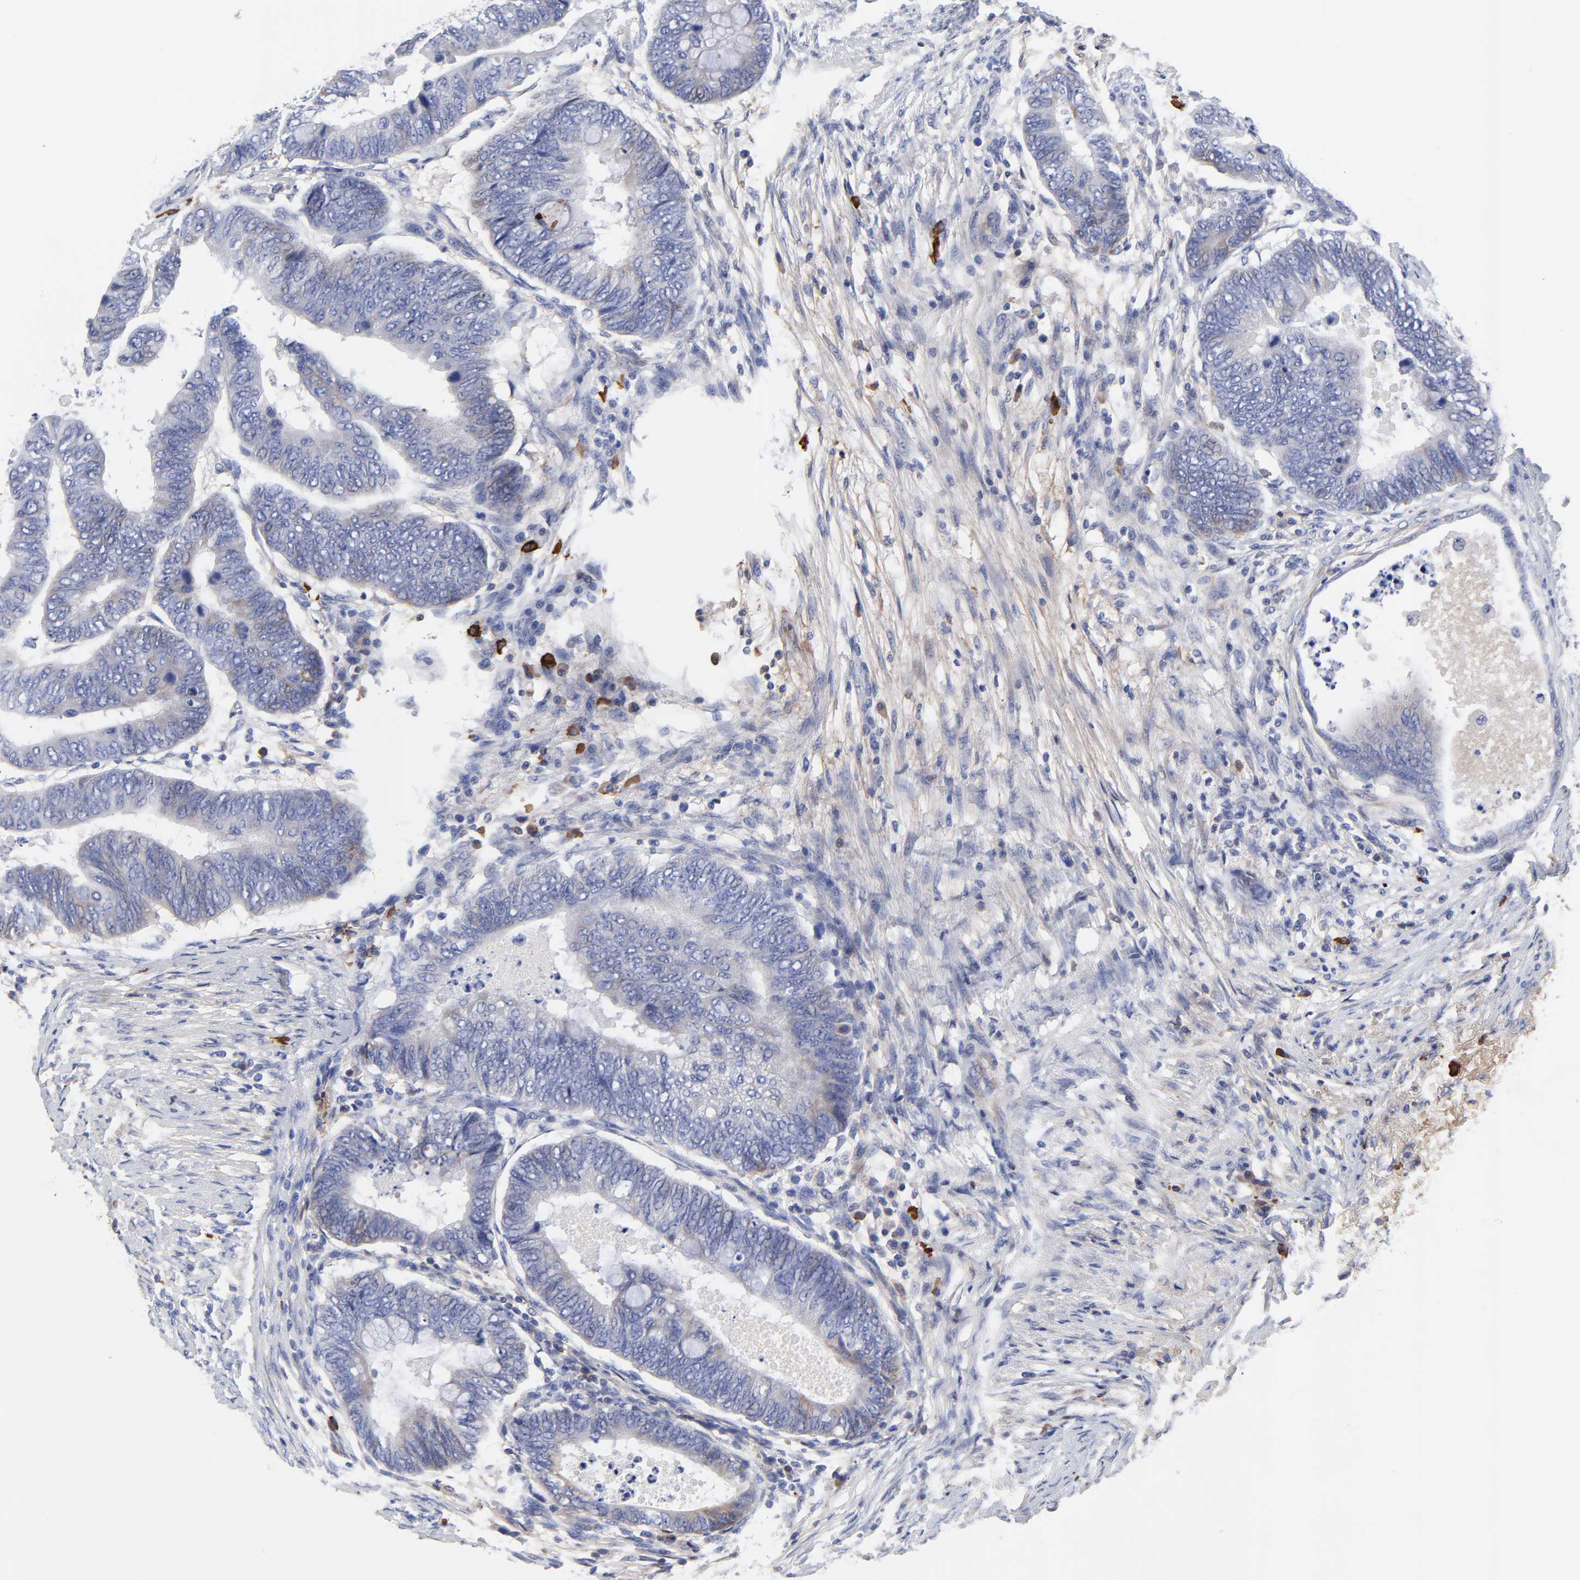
{"staining": {"intensity": "weak", "quantity": "<25%", "location": "cytoplasmic/membranous"}, "tissue": "colorectal cancer", "cell_type": "Tumor cells", "image_type": "cancer", "snomed": [{"axis": "morphology", "description": "Normal tissue, NOS"}, {"axis": "morphology", "description": "Adenocarcinoma, NOS"}, {"axis": "topography", "description": "Rectum"}, {"axis": "topography", "description": "Peripheral nerve tissue"}], "caption": "The micrograph shows no staining of tumor cells in colorectal adenocarcinoma.", "gene": "IGLV3-10", "patient": {"sex": "male", "age": 92}}